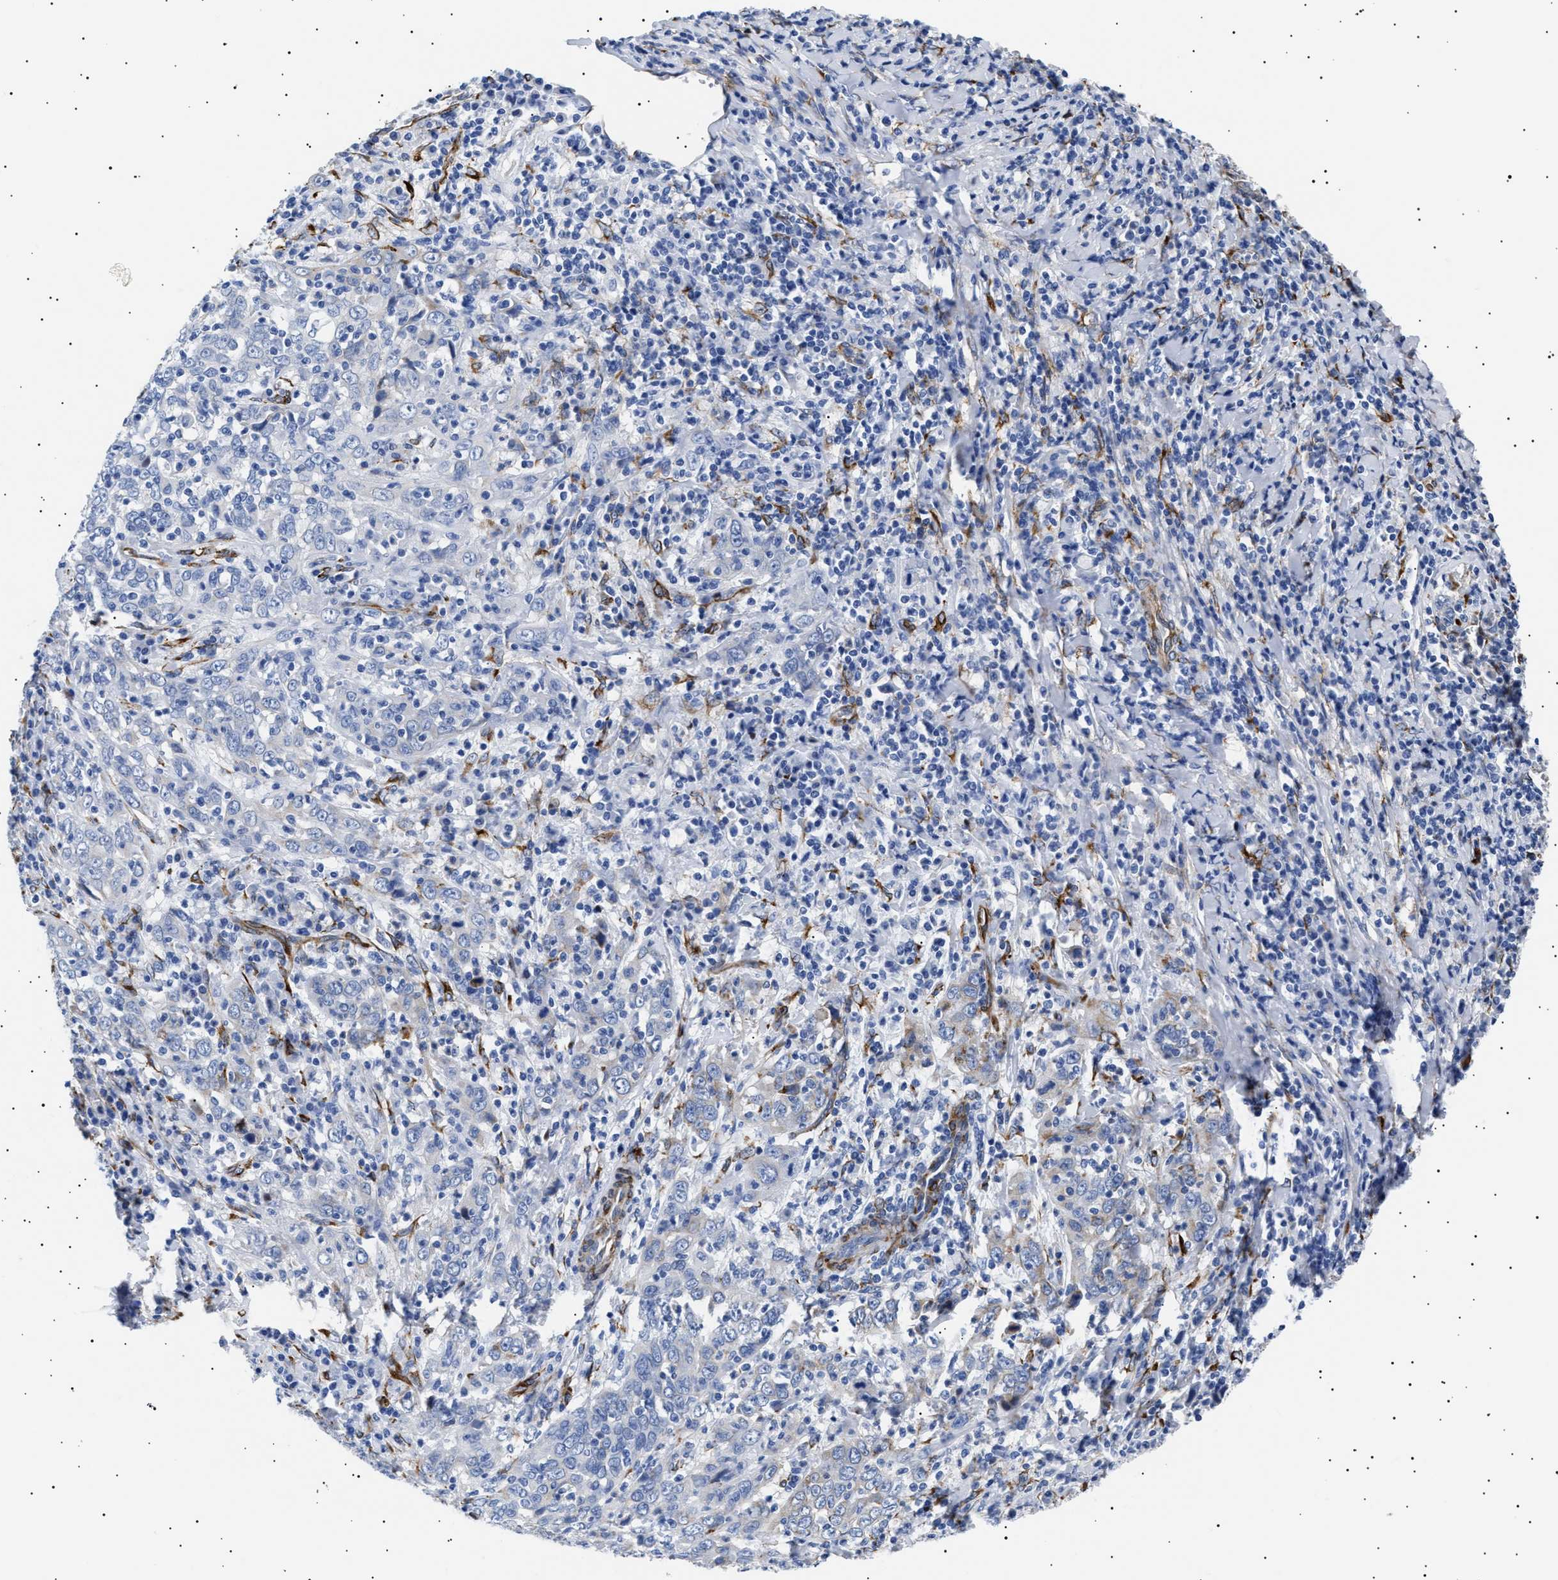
{"staining": {"intensity": "negative", "quantity": "none", "location": "none"}, "tissue": "cervical cancer", "cell_type": "Tumor cells", "image_type": "cancer", "snomed": [{"axis": "morphology", "description": "Squamous cell carcinoma, NOS"}, {"axis": "topography", "description": "Cervix"}], "caption": "Squamous cell carcinoma (cervical) stained for a protein using immunohistochemistry (IHC) exhibits no positivity tumor cells.", "gene": "HEMGN", "patient": {"sex": "female", "age": 46}}